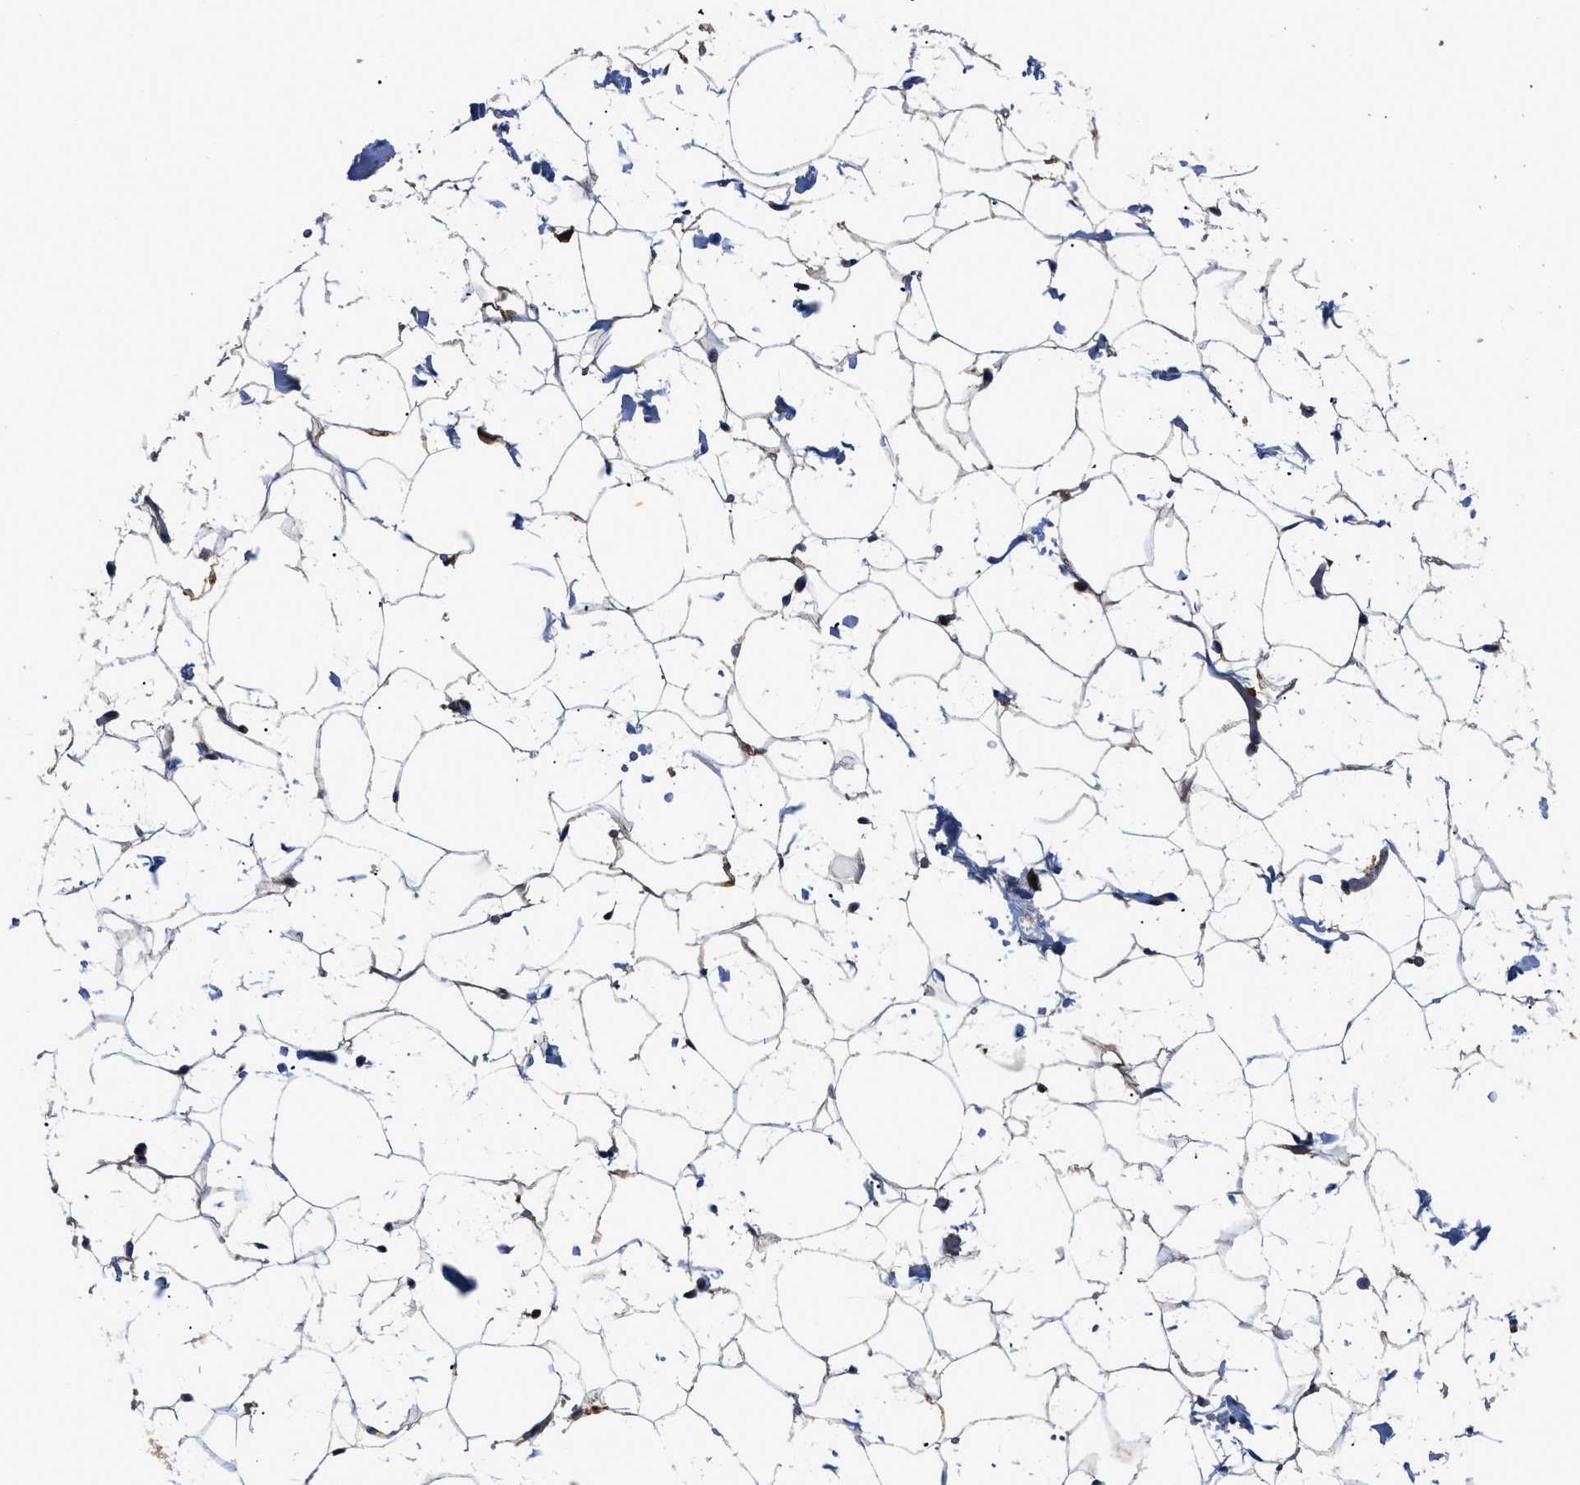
{"staining": {"intensity": "weak", "quantity": "25%-75%", "location": "cytoplasmic/membranous"}, "tissue": "adipose tissue", "cell_type": "Adipocytes", "image_type": "normal", "snomed": [{"axis": "morphology", "description": "Normal tissue, NOS"}, {"axis": "topography", "description": "Breast"}, {"axis": "topography", "description": "Soft tissue"}], "caption": "The image shows immunohistochemical staining of normal adipose tissue. There is weak cytoplasmic/membranous positivity is seen in about 25%-75% of adipocytes. The staining was performed using DAB, with brown indicating positive protein expression. Nuclei are stained blue with hematoxylin.", "gene": "LRRC3", "patient": {"sex": "female", "age": 75}}